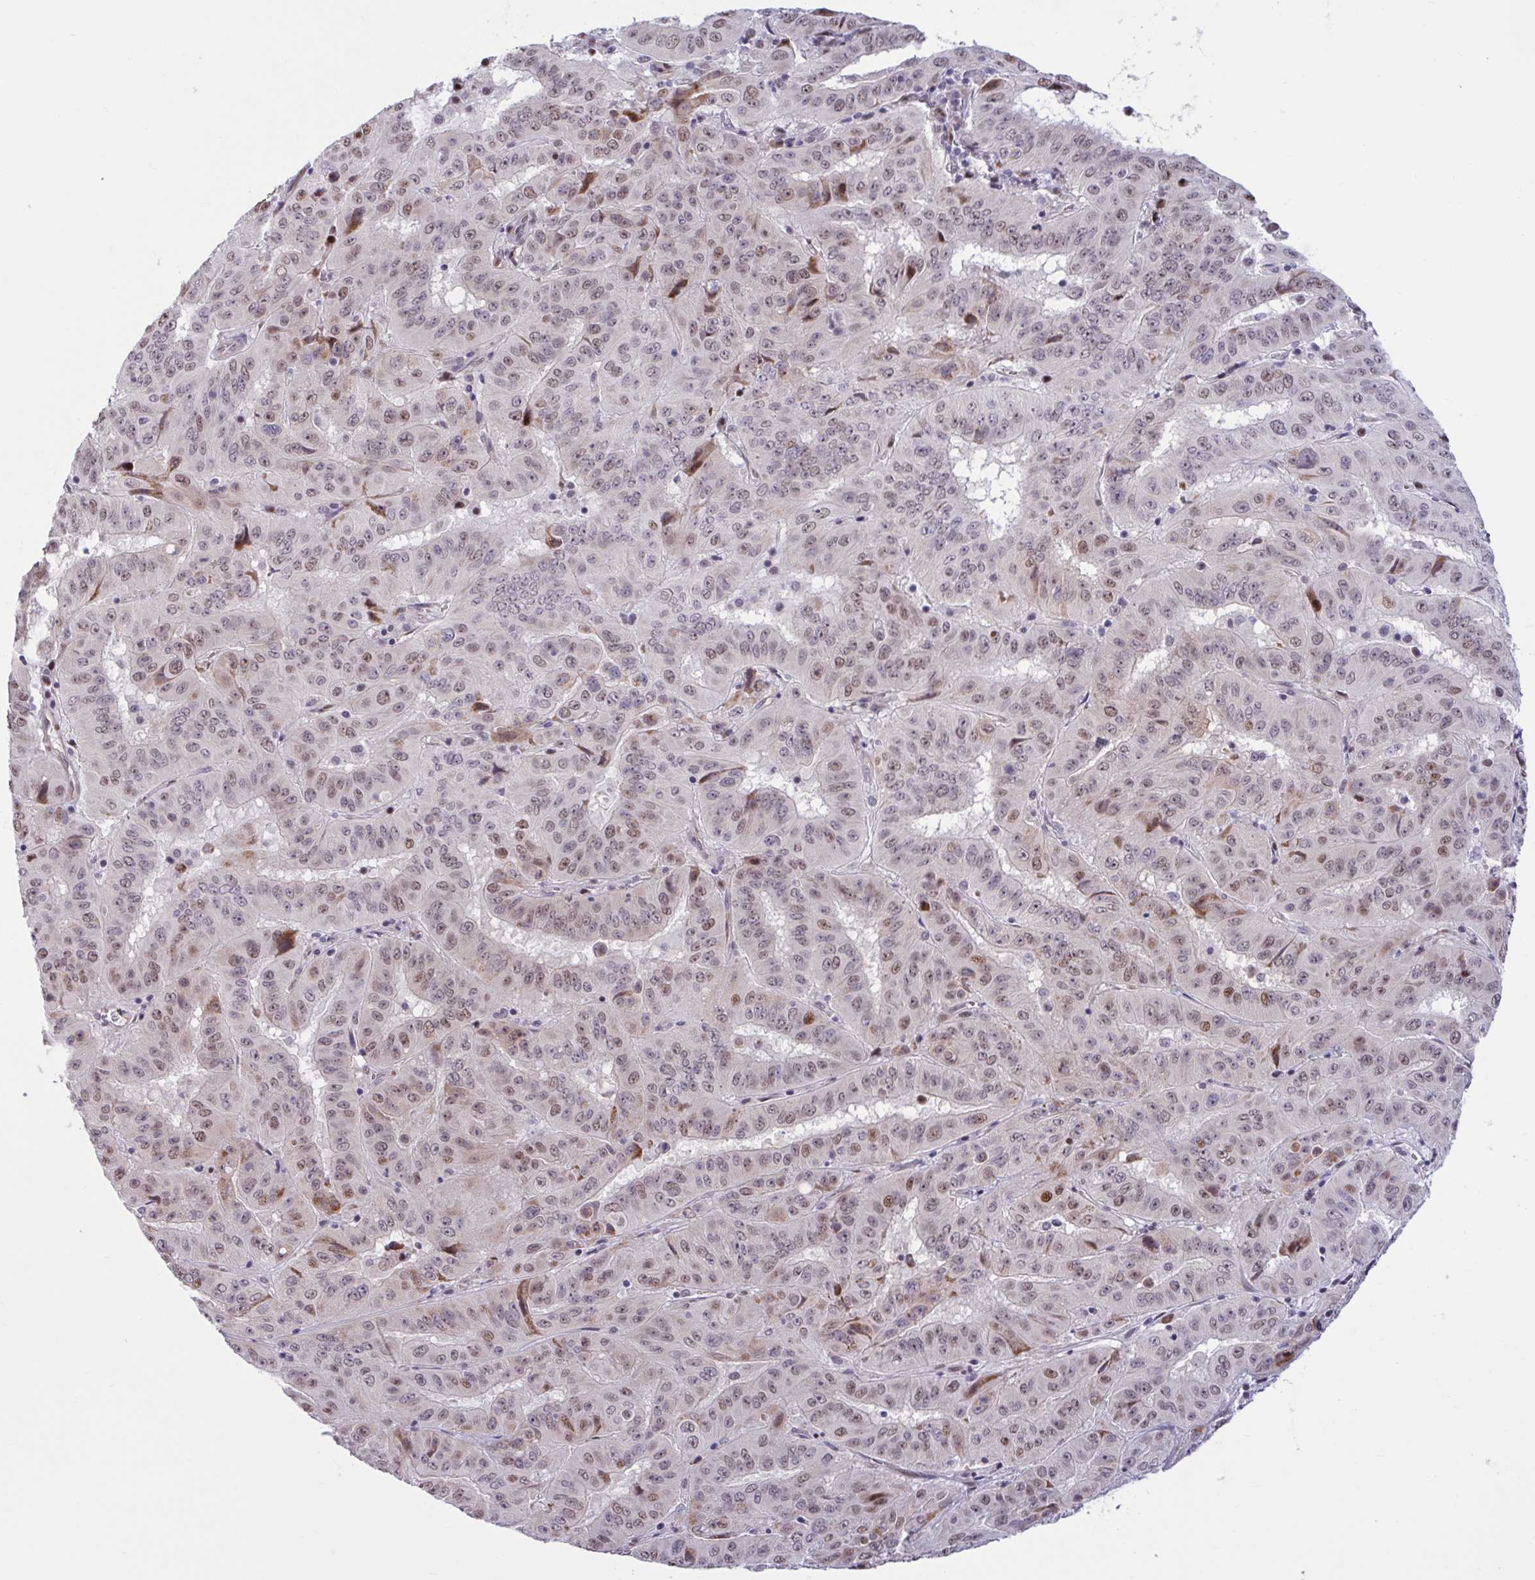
{"staining": {"intensity": "moderate", "quantity": "25%-75%", "location": "nuclear"}, "tissue": "pancreatic cancer", "cell_type": "Tumor cells", "image_type": "cancer", "snomed": [{"axis": "morphology", "description": "Adenocarcinoma, NOS"}, {"axis": "topography", "description": "Pancreas"}], "caption": "Human pancreatic cancer (adenocarcinoma) stained with a protein marker shows moderate staining in tumor cells.", "gene": "RBL1", "patient": {"sex": "male", "age": 63}}